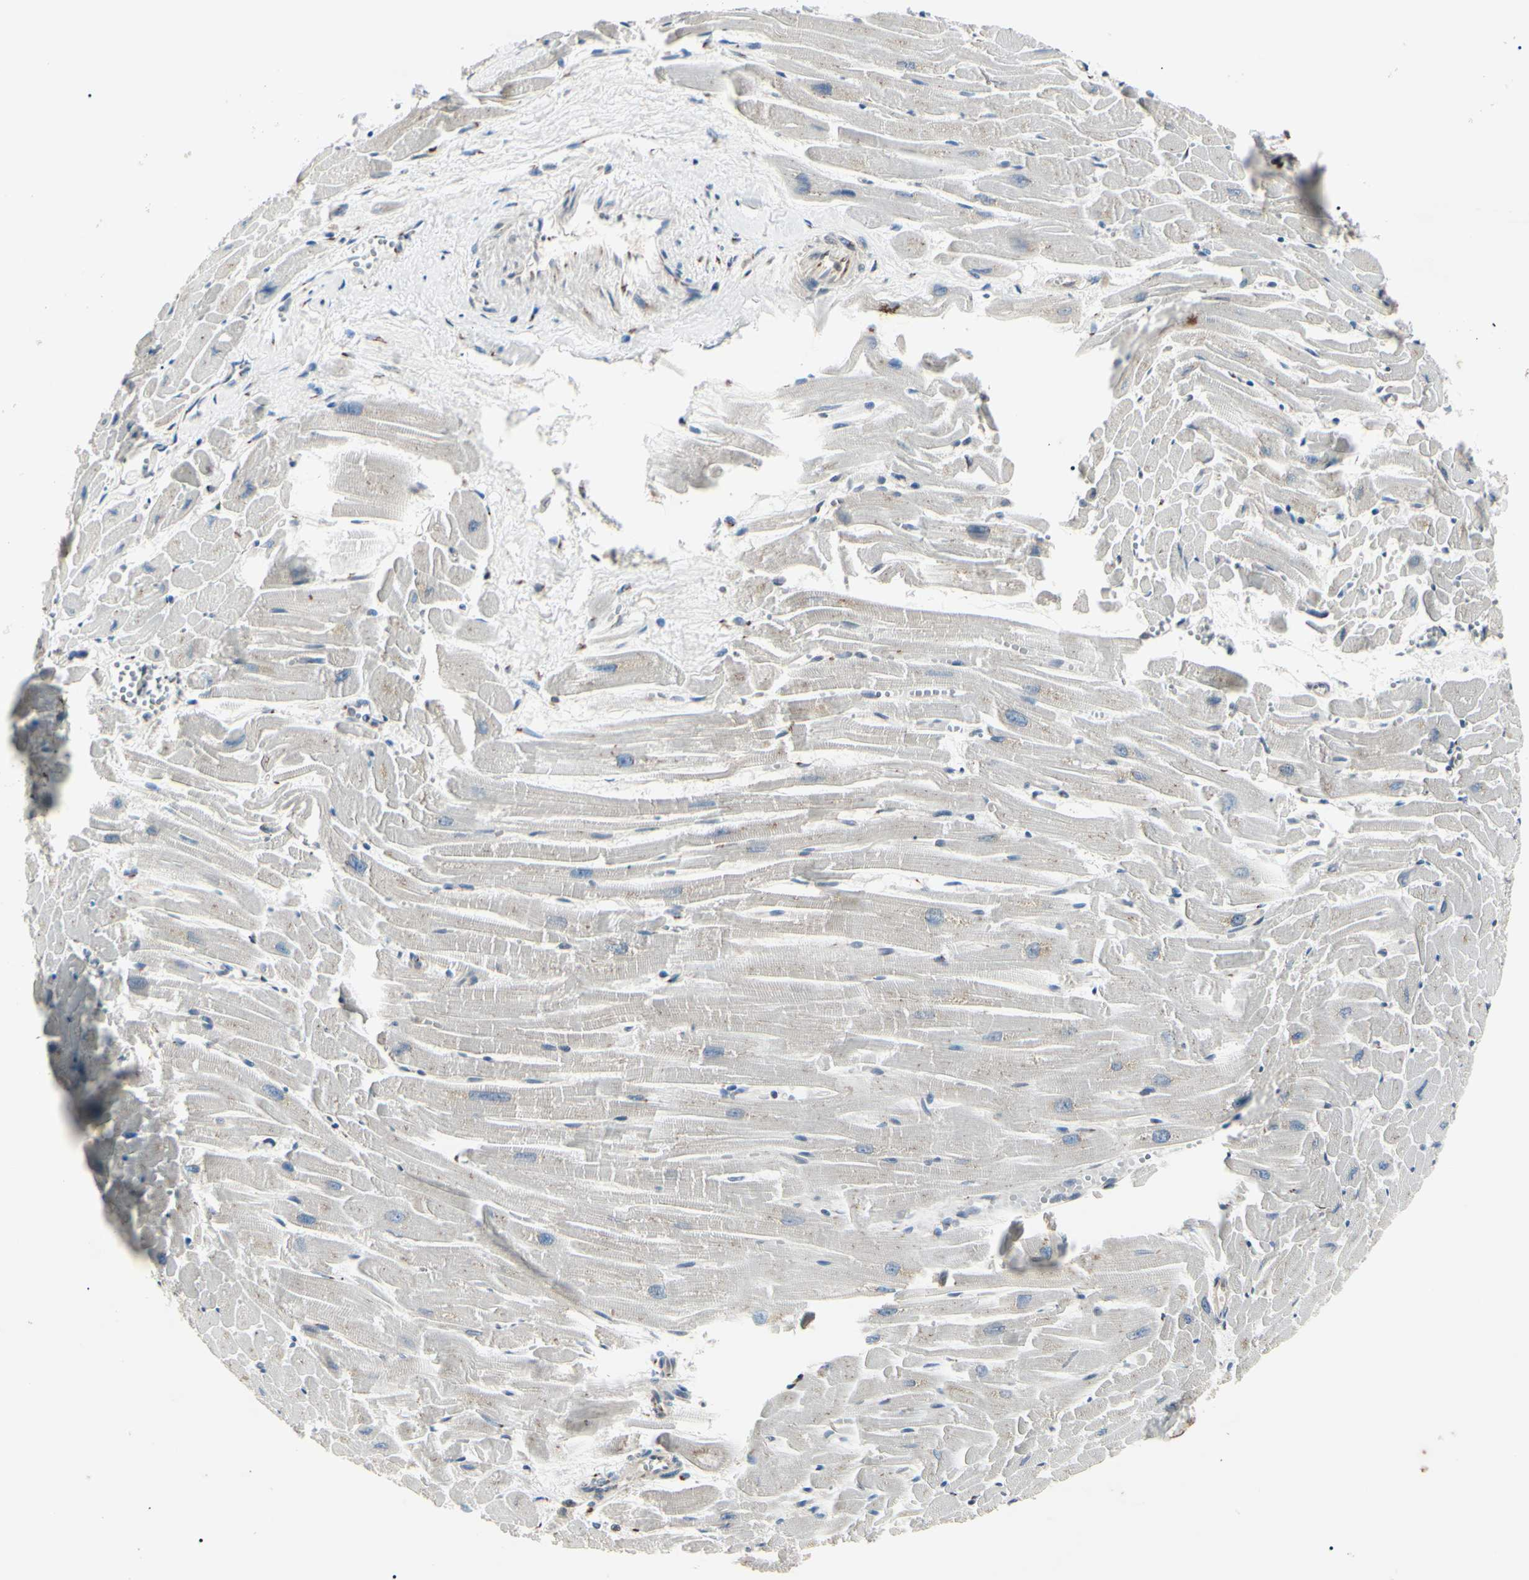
{"staining": {"intensity": "negative", "quantity": "none", "location": "none"}, "tissue": "heart muscle", "cell_type": "Cardiomyocytes", "image_type": "normal", "snomed": [{"axis": "morphology", "description": "Normal tissue, NOS"}, {"axis": "topography", "description": "Heart"}], "caption": "High power microscopy image of an IHC histopathology image of benign heart muscle, revealing no significant staining in cardiomyocytes. (DAB (3,3'-diaminobenzidine) immunohistochemistry (IHC), high magnification).", "gene": "MAPRE1", "patient": {"sex": "female", "age": 19}}